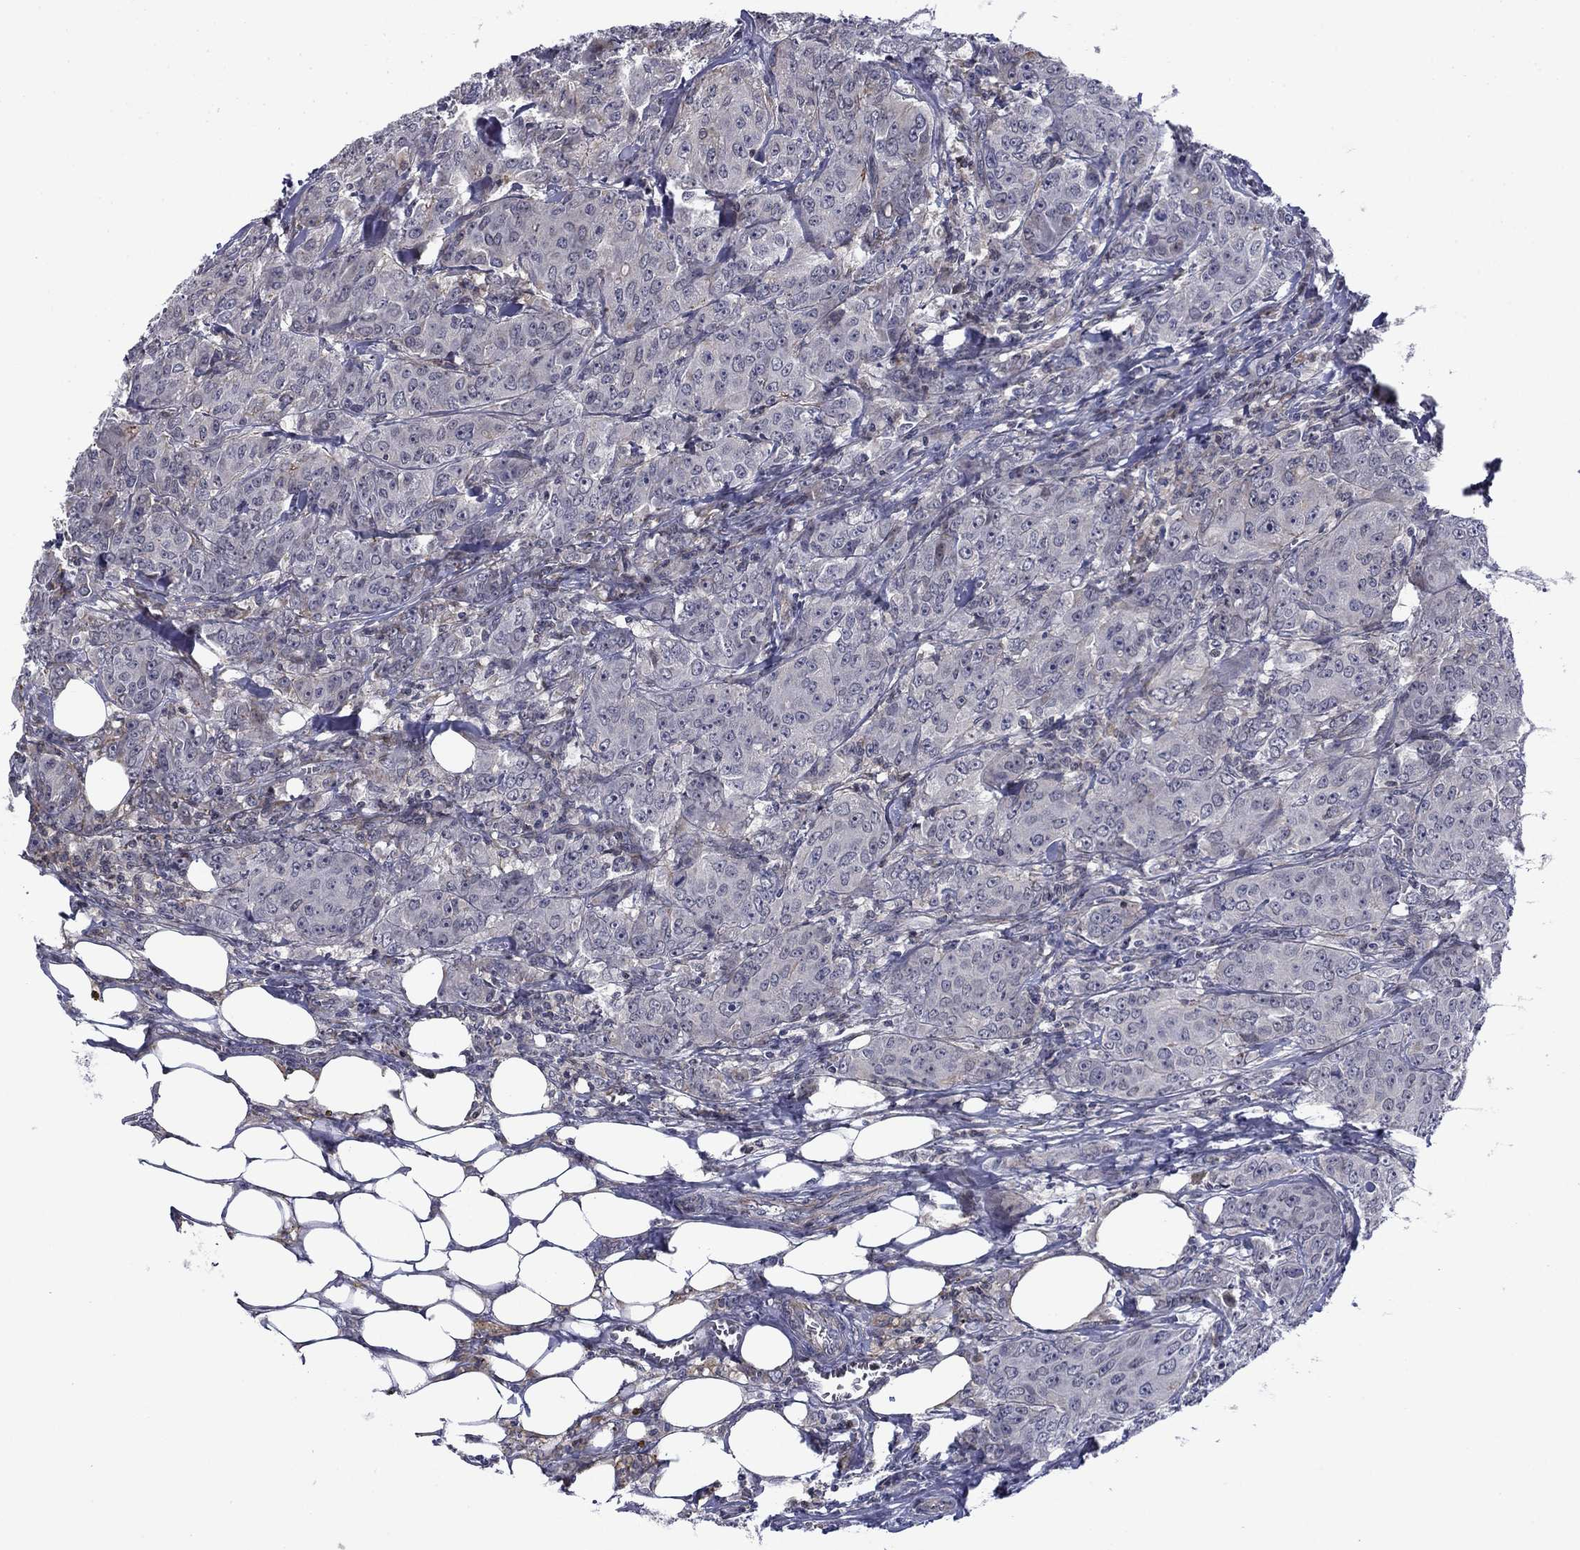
{"staining": {"intensity": "negative", "quantity": "none", "location": "none"}, "tissue": "breast cancer", "cell_type": "Tumor cells", "image_type": "cancer", "snomed": [{"axis": "morphology", "description": "Duct carcinoma"}, {"axis": "topography", "description": "Breast"}], "caption": "DAB immunohistochemical staining of human breast invasive ductal carcinoma exhibits no significant positivity in tumor cells.", "gene": "B3GAT1", "patient": {"sex": "female", "age": 43}}